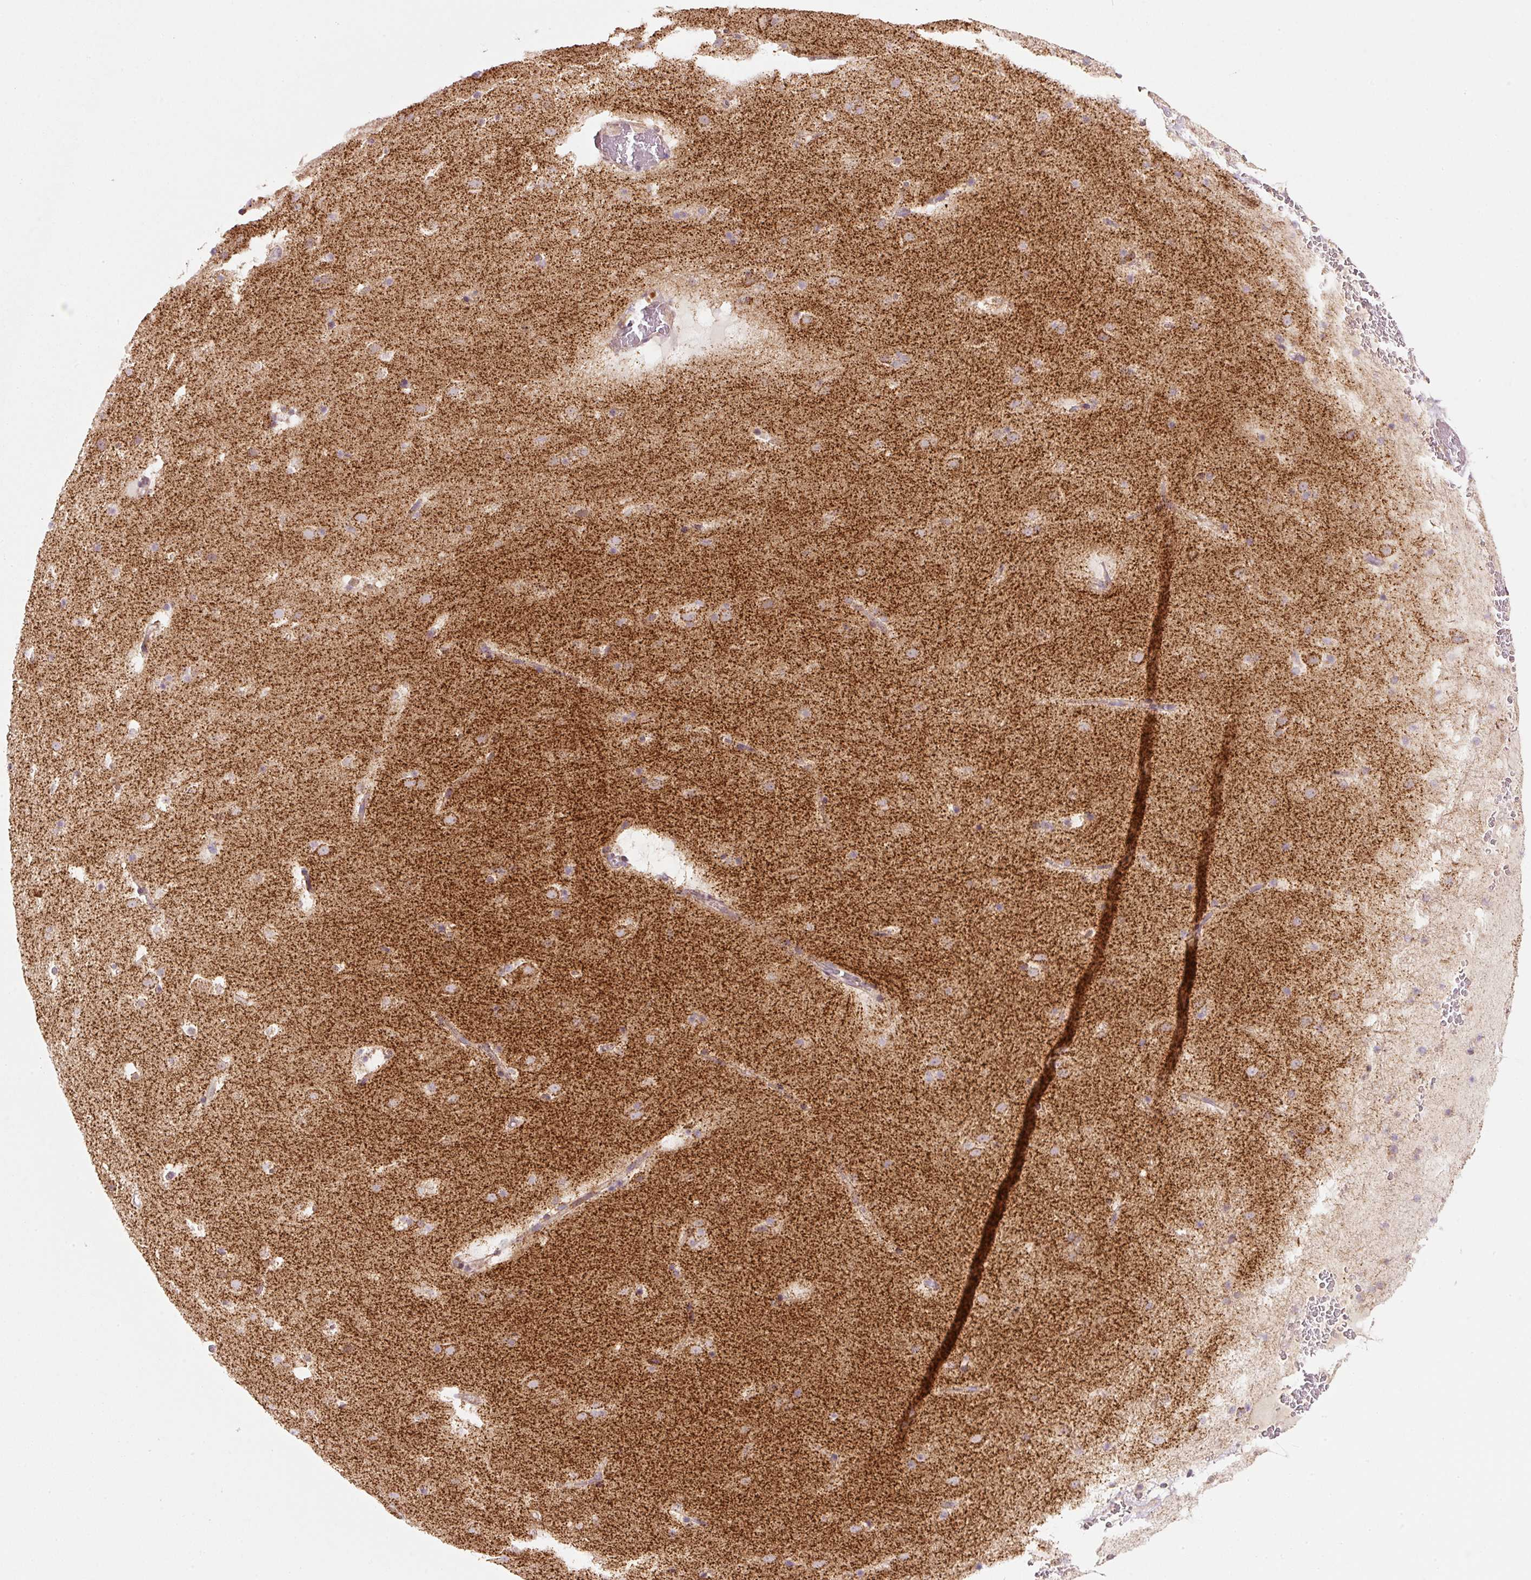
{"staining": {"intensity": "moderate", "quantity": "<25%", "location": "cytoplasmic/membranous"}, "tissue": "caudate", "cell_type": "Glial cells", "image_type": "normal", "snomed": [{"axis": "morphology", "description": "Normal tissue, NOS"}, {"axis": "topography", "description": "Lateral ventricle wall"}], "caption": "Protein positivity by immunohistochemistry (IHC) reveals moderate cytoplasmic/membranous positivity in about <25% of glial cells in unremarkable caudate.", "gene": "FAM78B", "patient": {"sex": "male", "age": 37}}